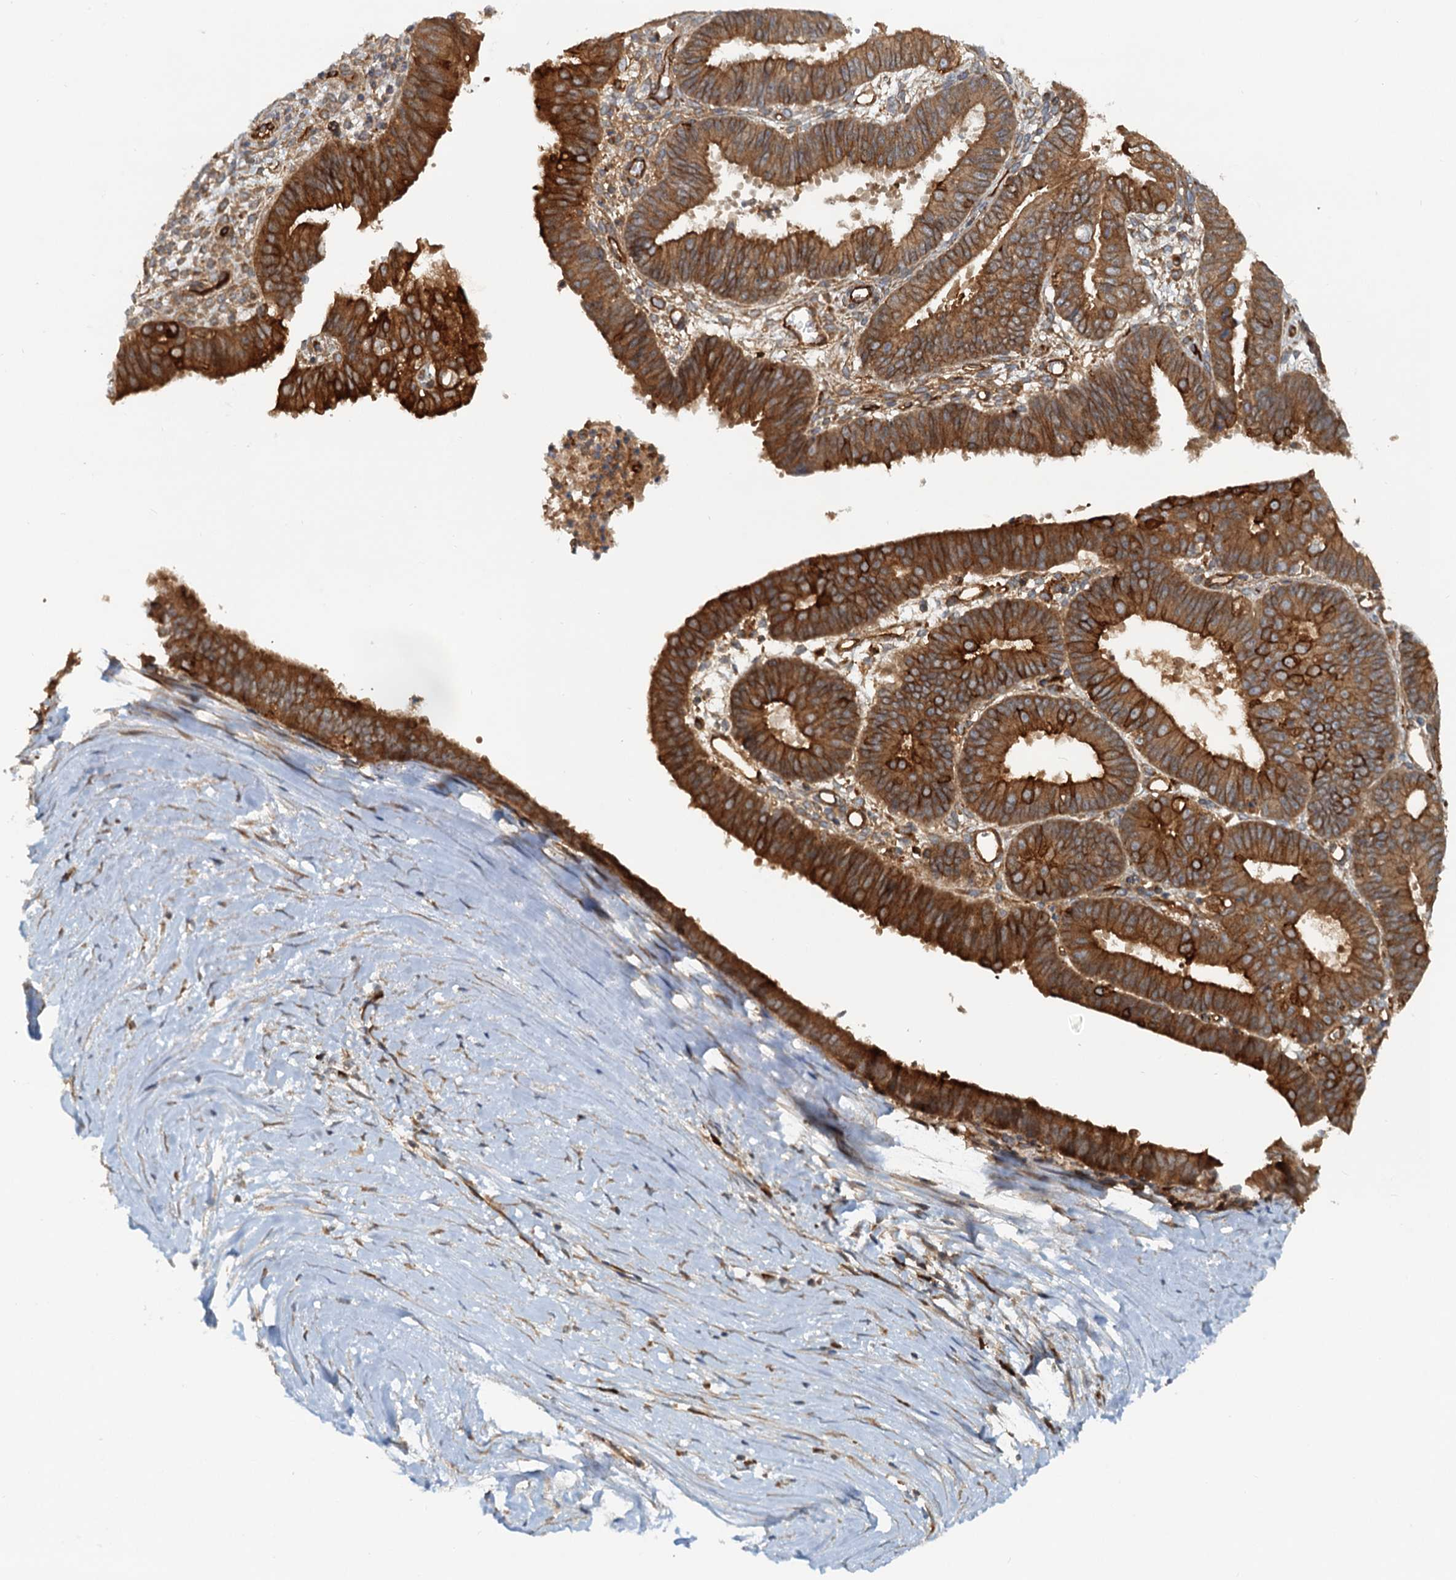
{"staining": {"intensity": "strong", "quantity": ">75%", "location": "cytoplasmic/membranous"}, "tissue": "ovarian cancer", "cell_type": "Tumor cells", "image_type": "cancer", "snomed": [{"axis": "morphology", "description": "Carcinoma, endometroid"}, {"axis": "topography", "description": "Appendix"}, {"axis": "topography", "description": "Ovary"}], "caption": "This image exhibits ovarian endometroid carcinoma stained with immunohistochemistry to label a protein in brown. The cytoplasmic/membranous of tumor cells show strong positivity for the protein. Nuclei are counter-stained blue.", "gene": "NIPAL3", "patient": {"sex": "female", "age": 42}}